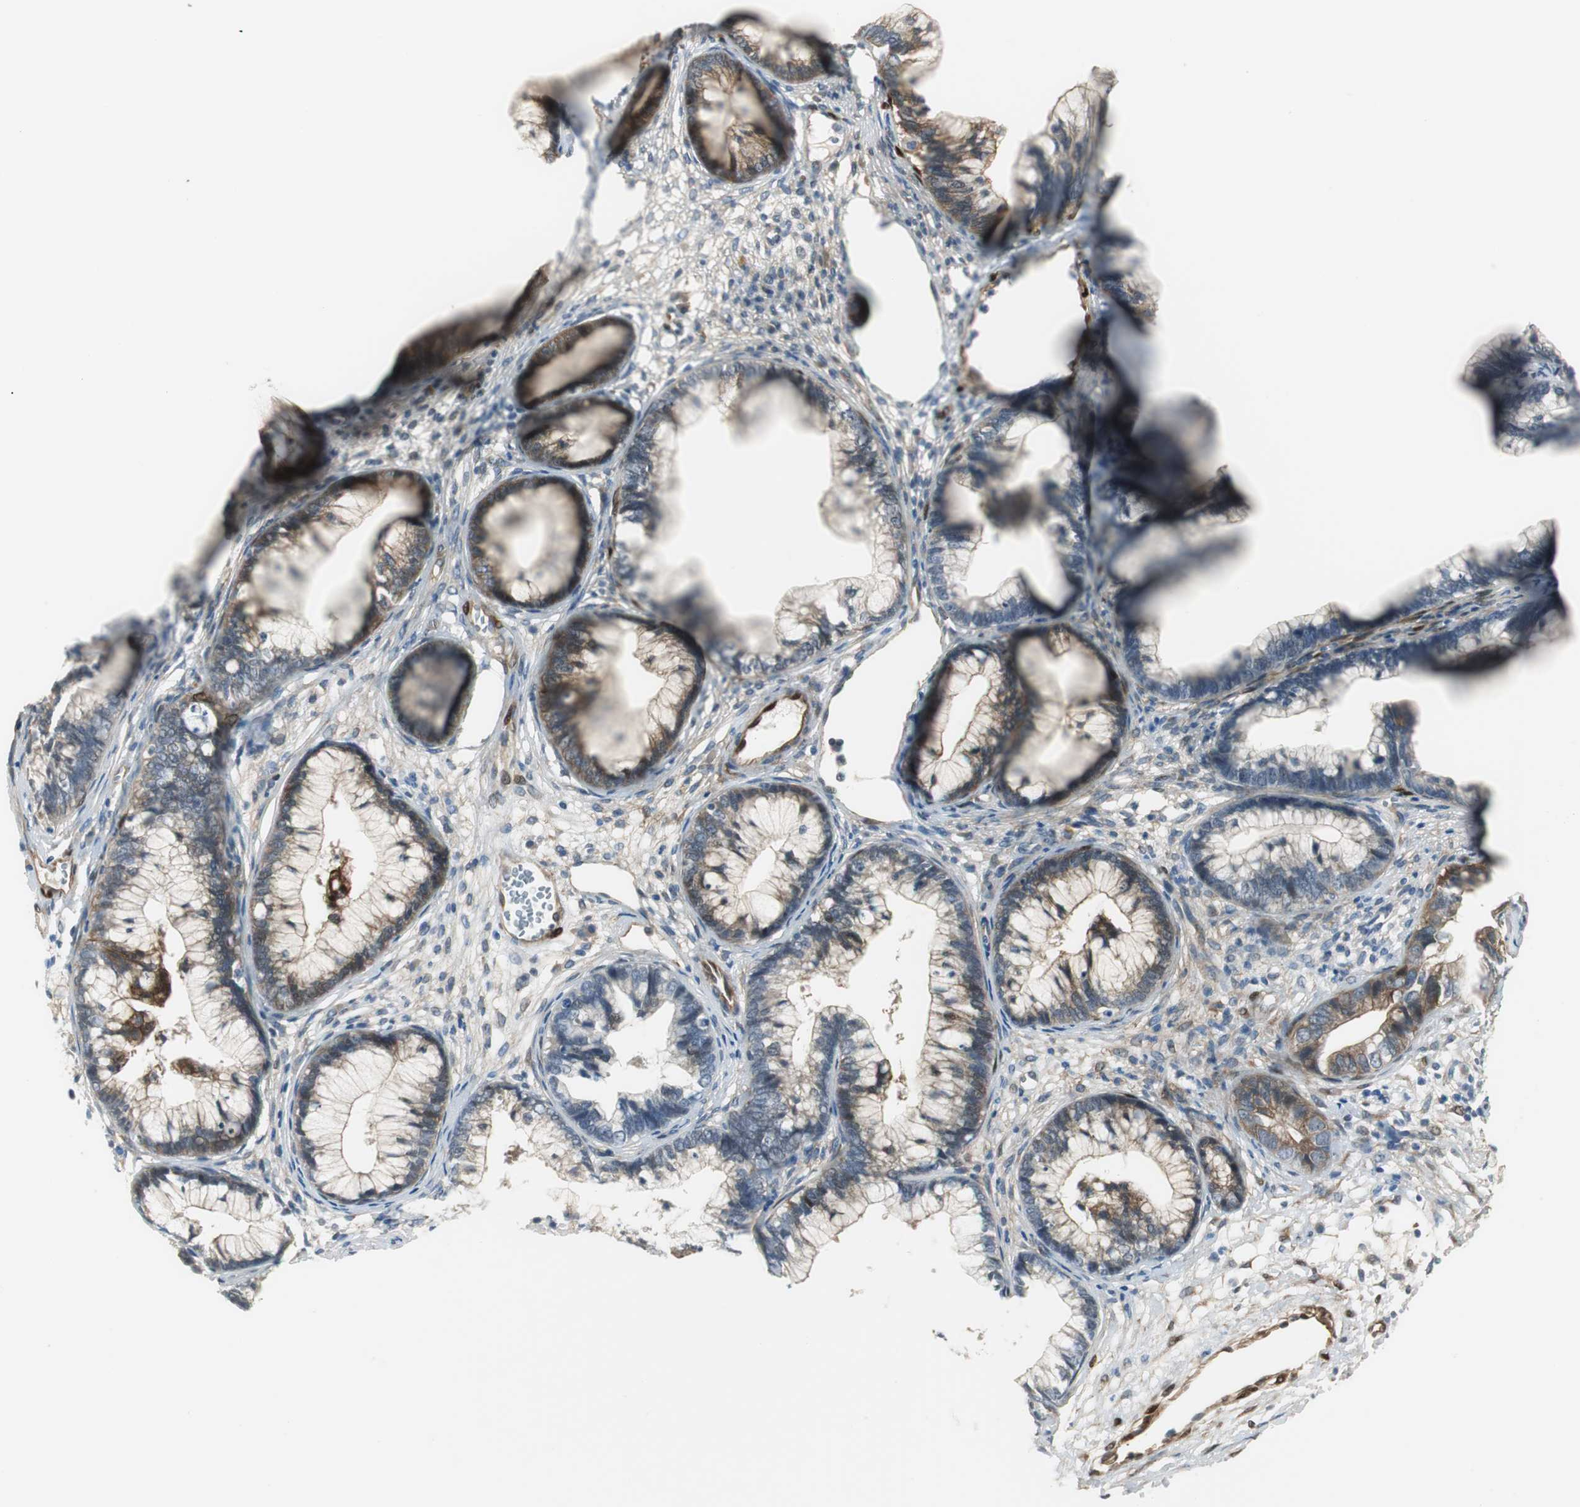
{"staining": {"intensity": "moderate", "quantity": "25%-75%", "location": "cytoplasmic/membranous"}, "tissue": "cervical cancer", "cell_type": "Tumor cells", "image_type": "cancer", "snomed": [{"axis": "morphology", "description": "Adenocarcinoma, NOS"}, {"axis": "topography", "description": "Cervix"}], "caption": "Immunohistochemistry image of neoplastic tissue: cervical adenocarcinoma stained using IHC exhibits medium levels of moderate protein expression localized specifically in the cytoplasmic/membranous of tumor cells, appearing as a cytoplasmic/membranous brown color.", "gene": "FHL2", "patient": {"sex": "female", "age": 44}}